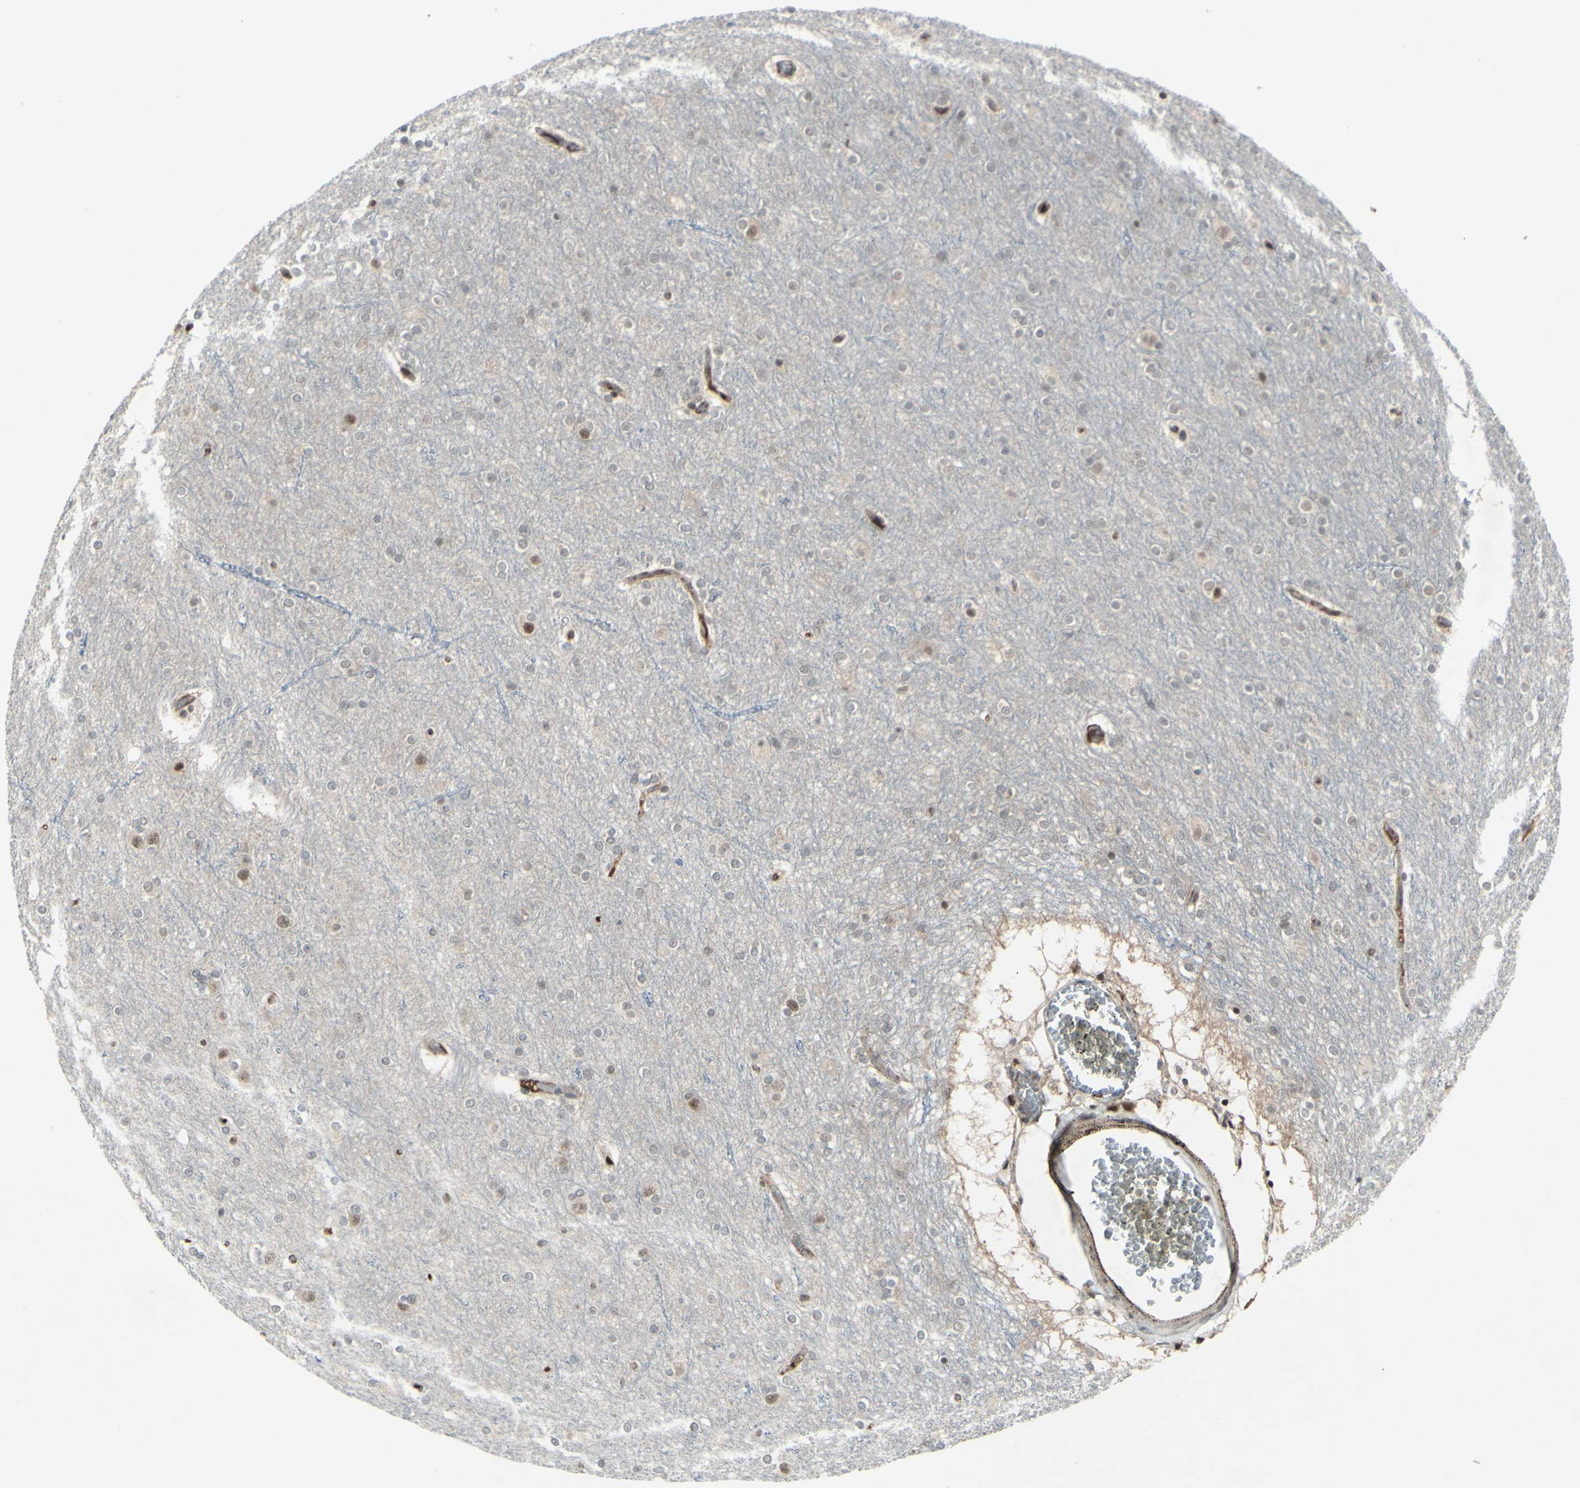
{"staining": {"intensity": "moderate", "quantity": "25%-75%", "location": "cytoplasmic/membranous,nuclear"}, "tissue": "cerebral cortex", "cell_type": "Endothelial cells", "image_type": "normal", "snomed": [{"axis": "morphology", "description": "Normal tissue, NOS"}, {"axis": "topography", "description": "Cerebral cortex"}], "caption": "This histopathology image exhibits normal cerebral cortex stained with IHC to label a protein in brown. The cytoplasmic/membranous,nuclear of endothelial cells show moderate positivity for the protein. Nuclei are counter-stained blue.", "gene": "SNW1", "patient": {"sex": "female", "age": 54}}